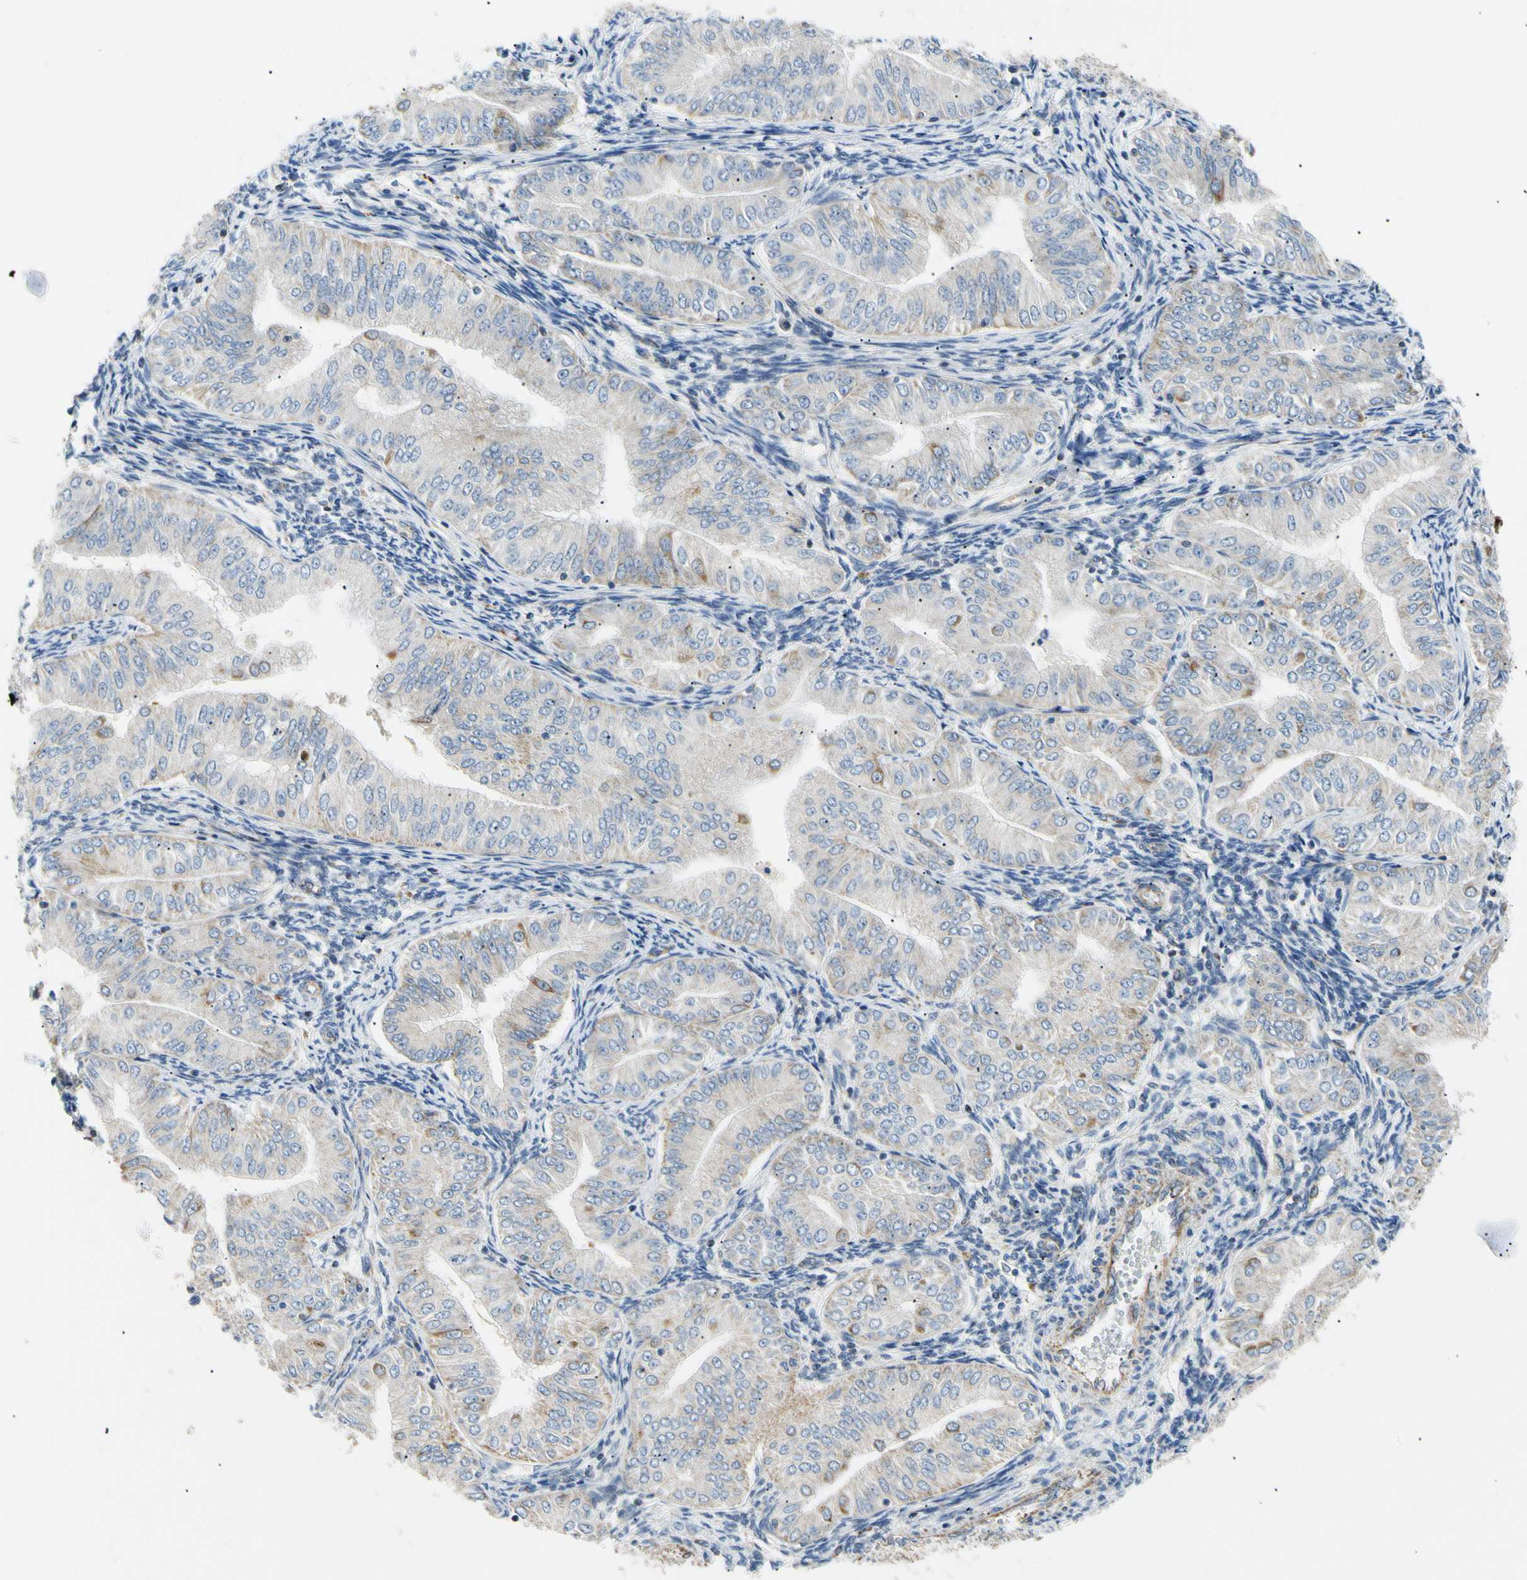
{"staining": {"intensity": "weak", "quantity": "25%-75%", "location": "cytoplasmic/membranous"}, "tissue": "endometrial cancer", "cell_type": "Tumor cells", "image_type": "cancer", "snomed": [{"axis": "morphology", "description": "Normal tissue, NOS"}, {"axis": "morphology", "description": "Adenocarcinoma, NOS"}, {"axis": "topography", "description": "Endometrium"}], "caption": "There is low levels of weak cytoplasmic/membranous staining in tumor cells of endometrial cancer (adenocarcinoma), as demonstrated by immunohistochemical staining (brown color).", "gene": "ACAT1", "patient": {"sex": "female", "age": 53}}